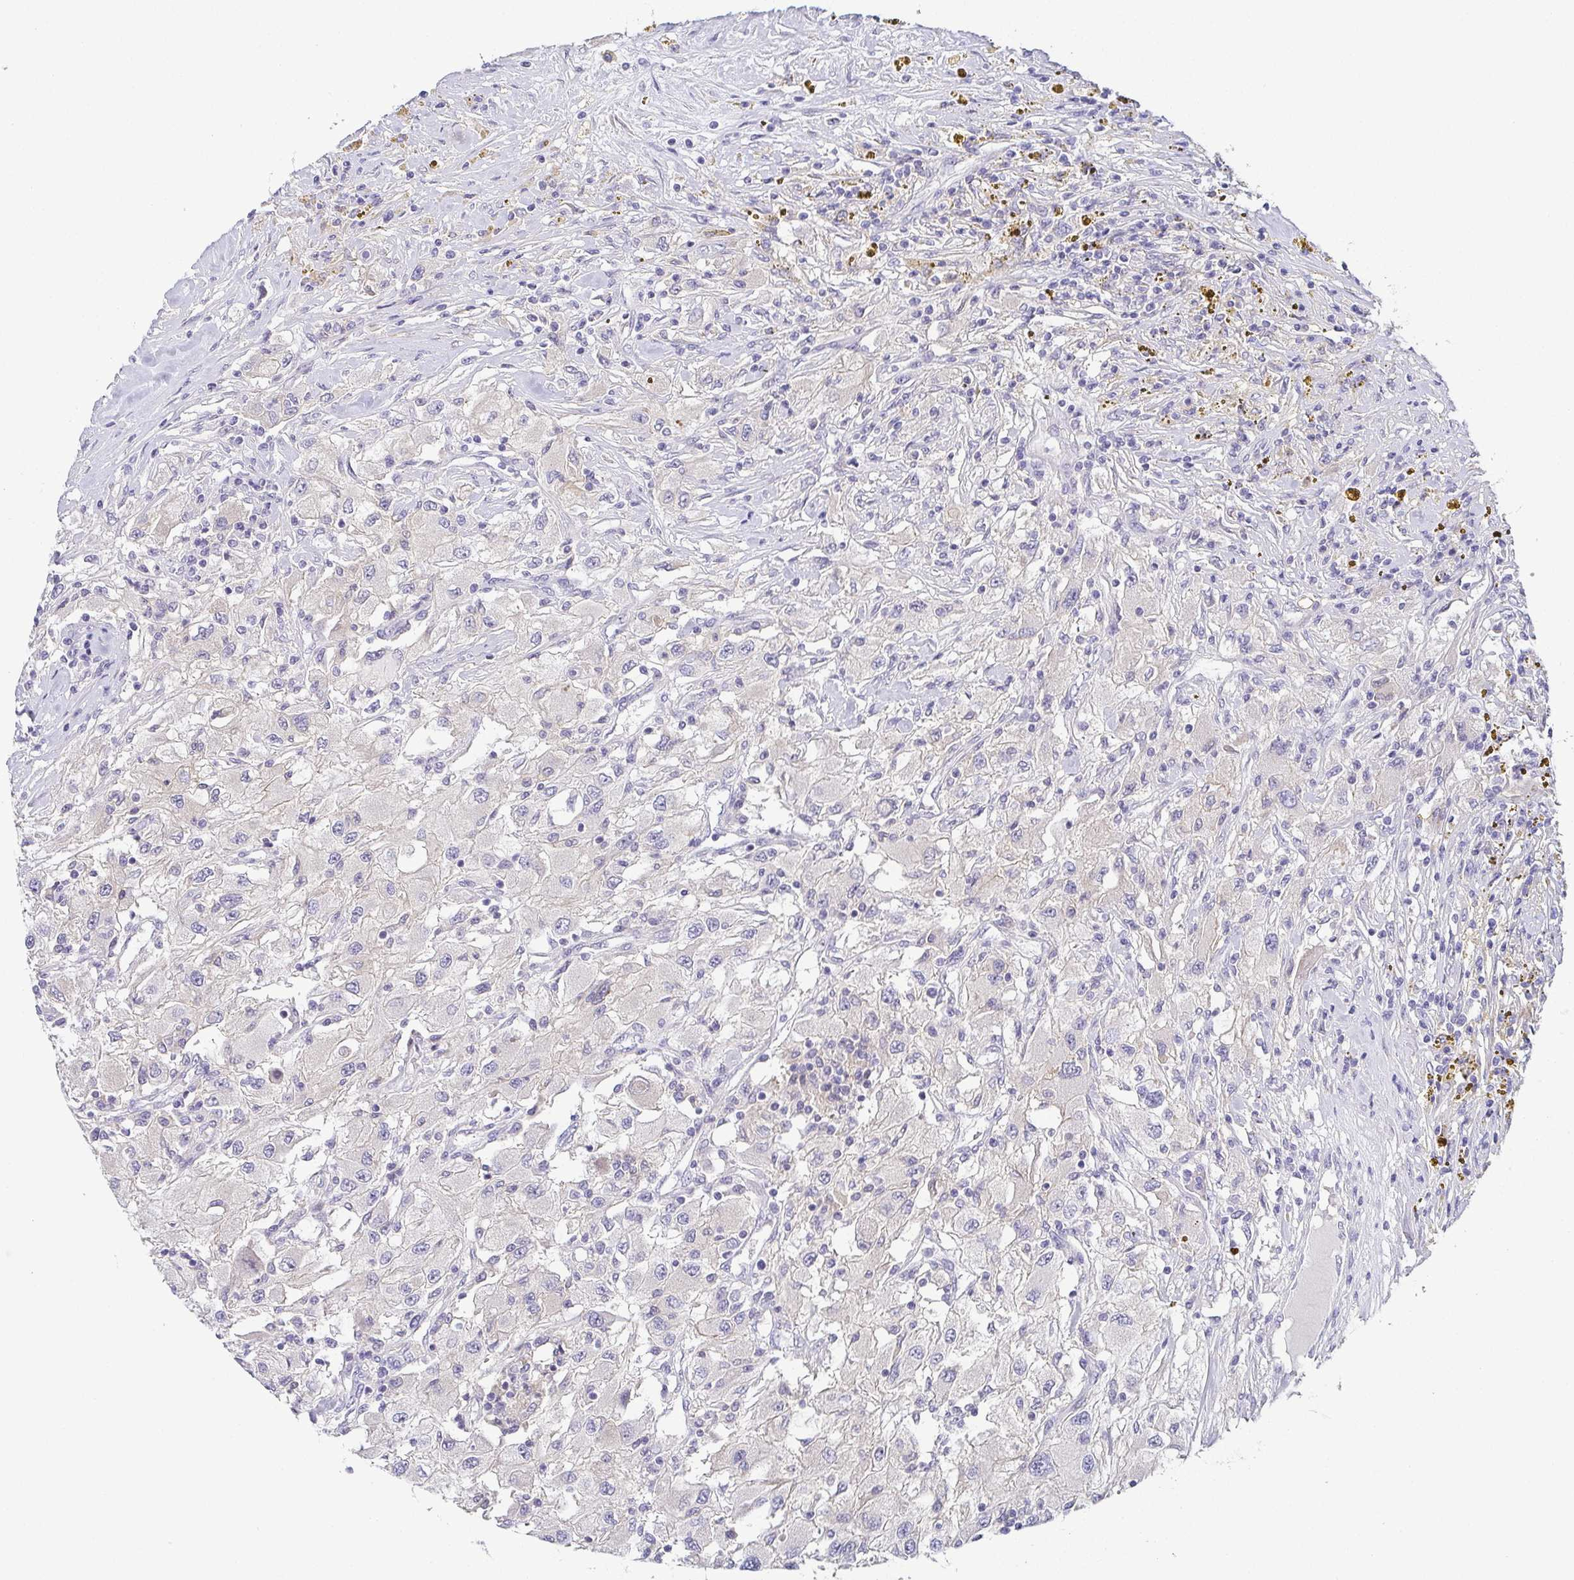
{"staining": {"intensity": "negative", "quantity": "none", "location": "none"}, "tissue": "renal cancer", "cell_type": "Tumor cells", "image_type": "cancer", "snomed": [{"axis": "morphology", "description": "Adenocarcinoma, NOS"}, {"axis": "topography", "description": "Kidney"}], "caption": "Immunohistochemistry (IHC) of renal cancer (adenocarcinoma) demonstrates no positivity in tumor cells.", "gene": "RNASE7", "patient": {"sex": "female", "age": 67}}